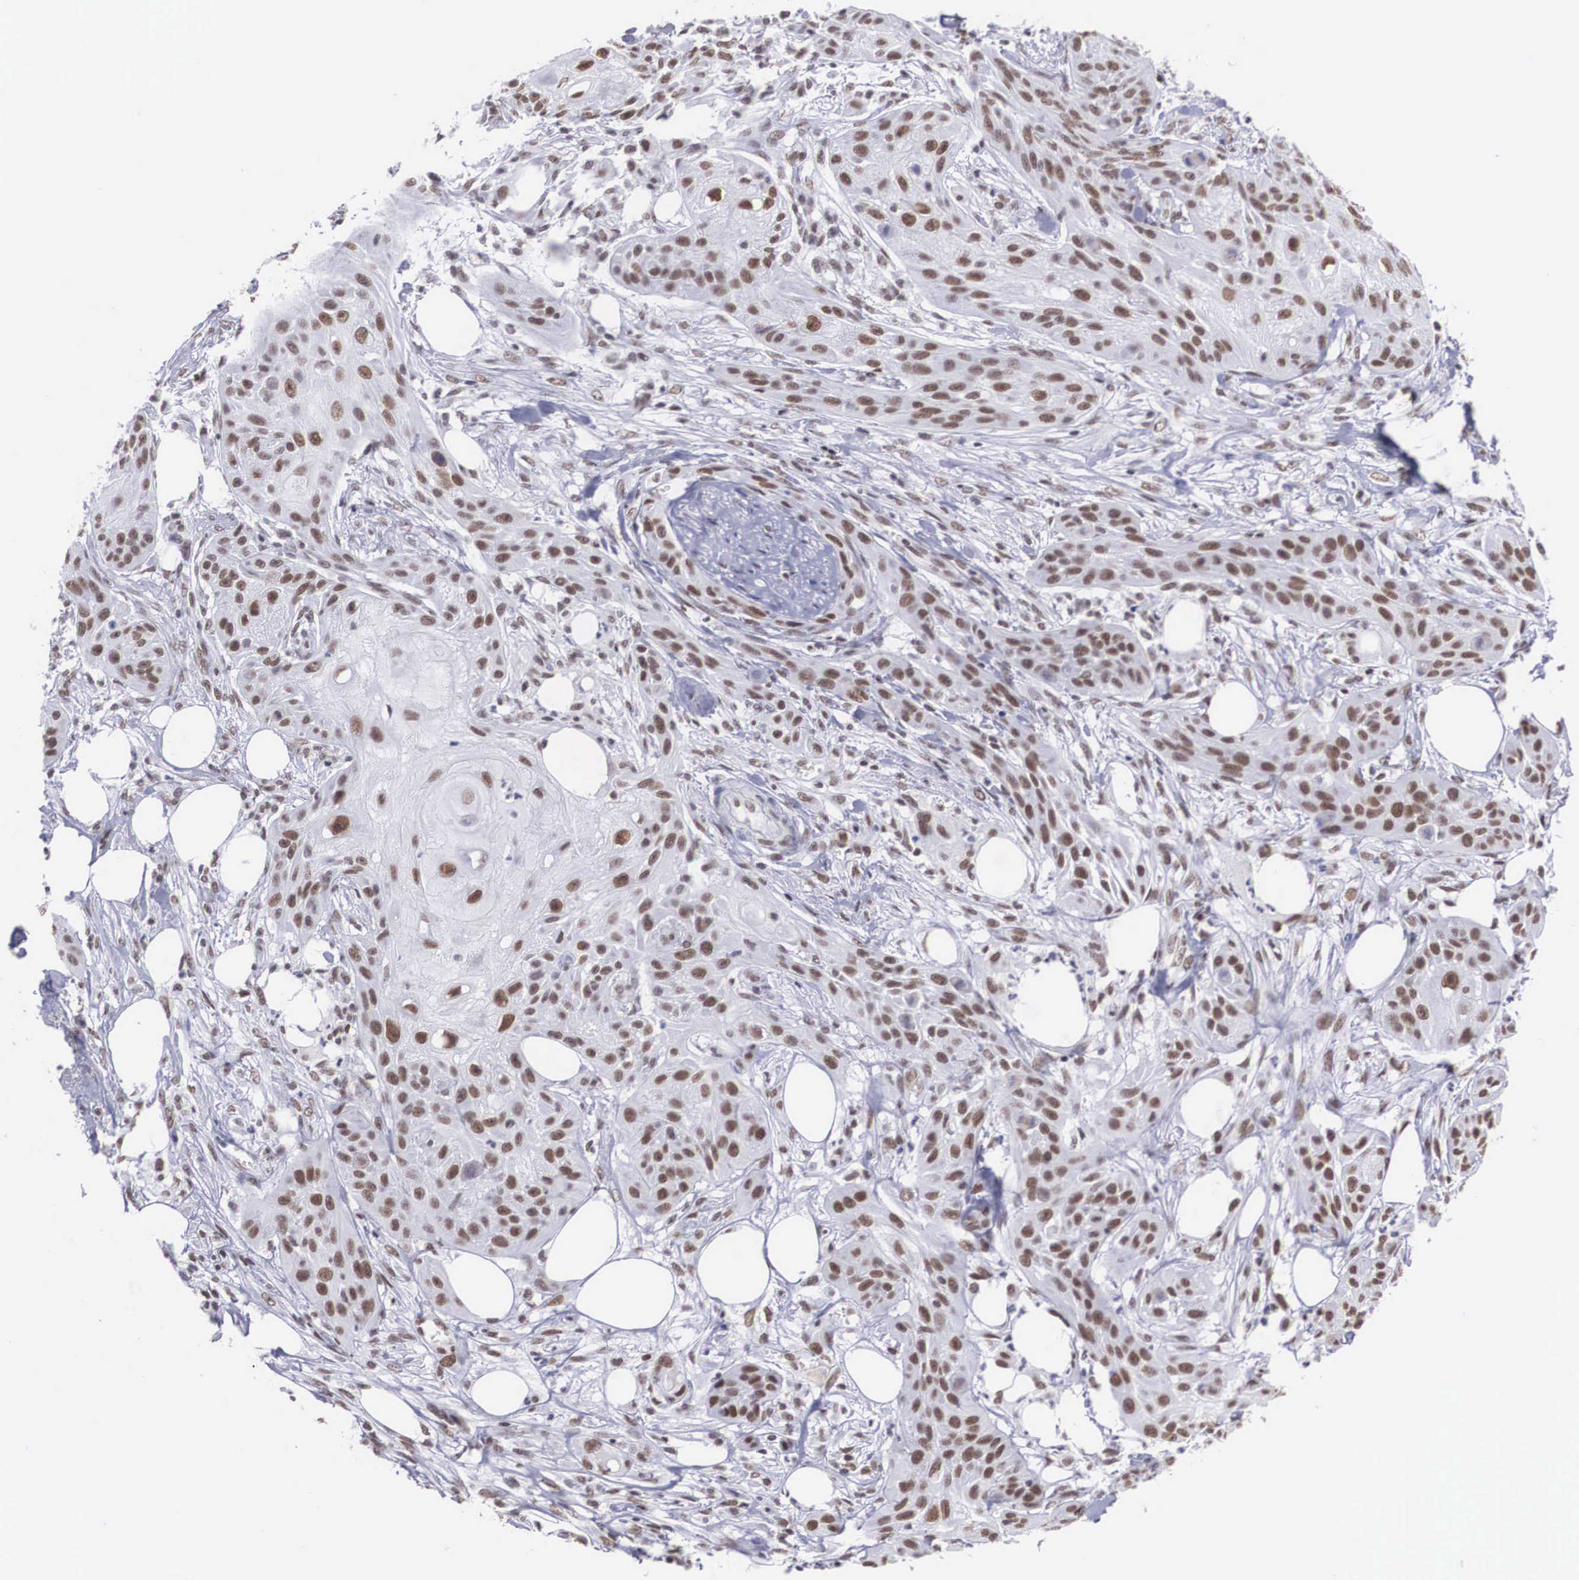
{"staining": {"intensity": "weak", "quantity": "25%-75%", "location": "nuclear"}, "tissue": "skin cancer", "cell_type": "Tumor cells", "image_type": "cancer", "snomed": [{"axis": "morphology", "description": "Squamous cell carcinoma, NOS"}, {"axis": "topography", "description": "Skin"}], "caption": "Weak nuclear staining for a protein is seen in approximately 25%-75% of tumor cells of skin squamous cell carcinoma using IHC.", "gene": "CSTF2", "patient": {"sex": "female", "age": 88}}